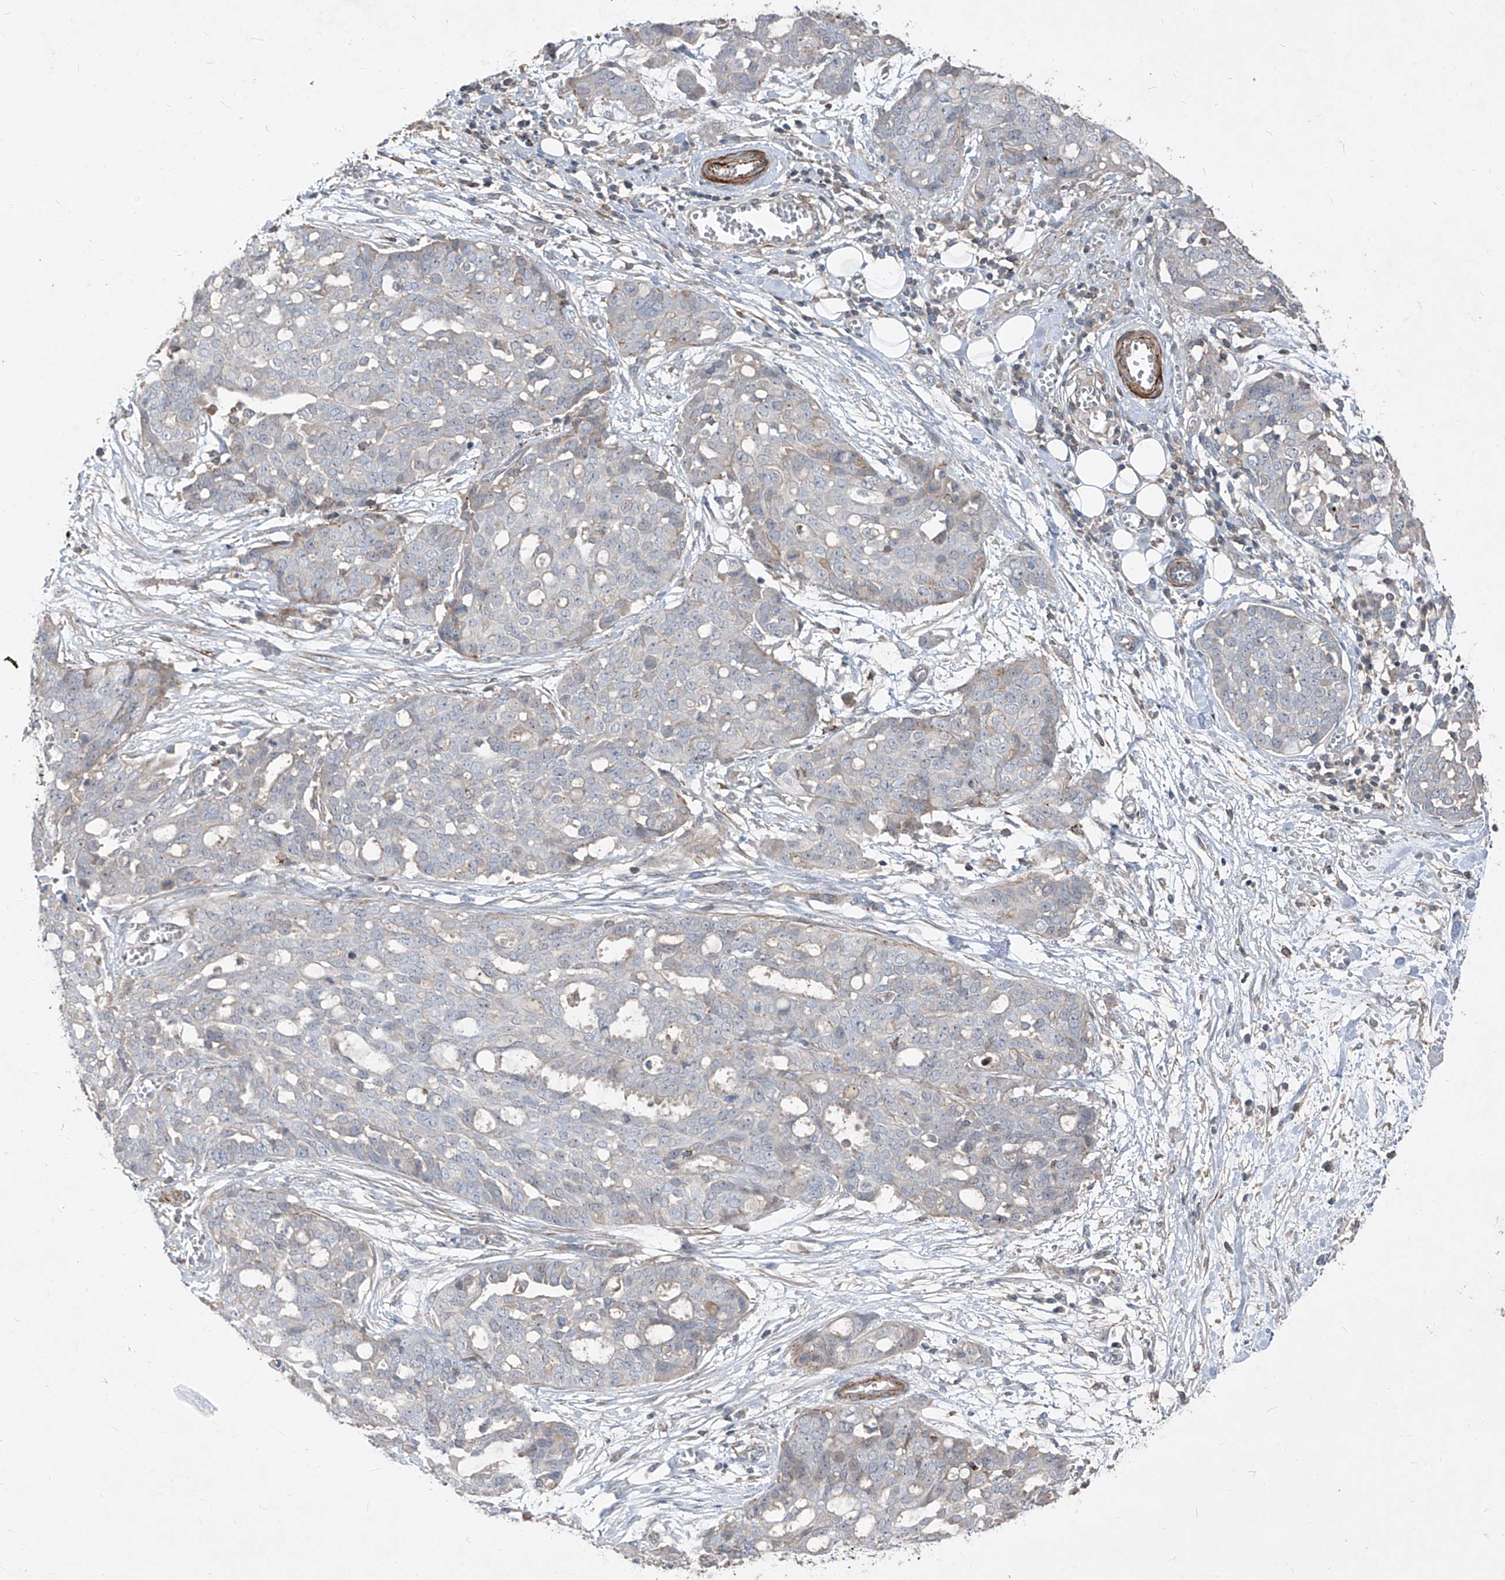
{"staining": {"intensity": "negative", "quantity": "none", "location": "none"}, "tissue": "ovarian cancer", "cell_type": "Tumor cells", "image_type": "cancer", "snomed": [{"axis": "morphology", "description": "Cystadenocarcinoma, serous, NOS"}, {"axis": "topography", "description": "Soft tissue"}, {"axis": "topography", "description": "Ovary"}], "caption": "DAB immunohistochemical staining of human ovarian cancer (serous cystadenocarcinoma) demonstrates no significant positivity in tumor cells.", "gene": "UFD1", "patient": {"sex": "female", "age": 57}}